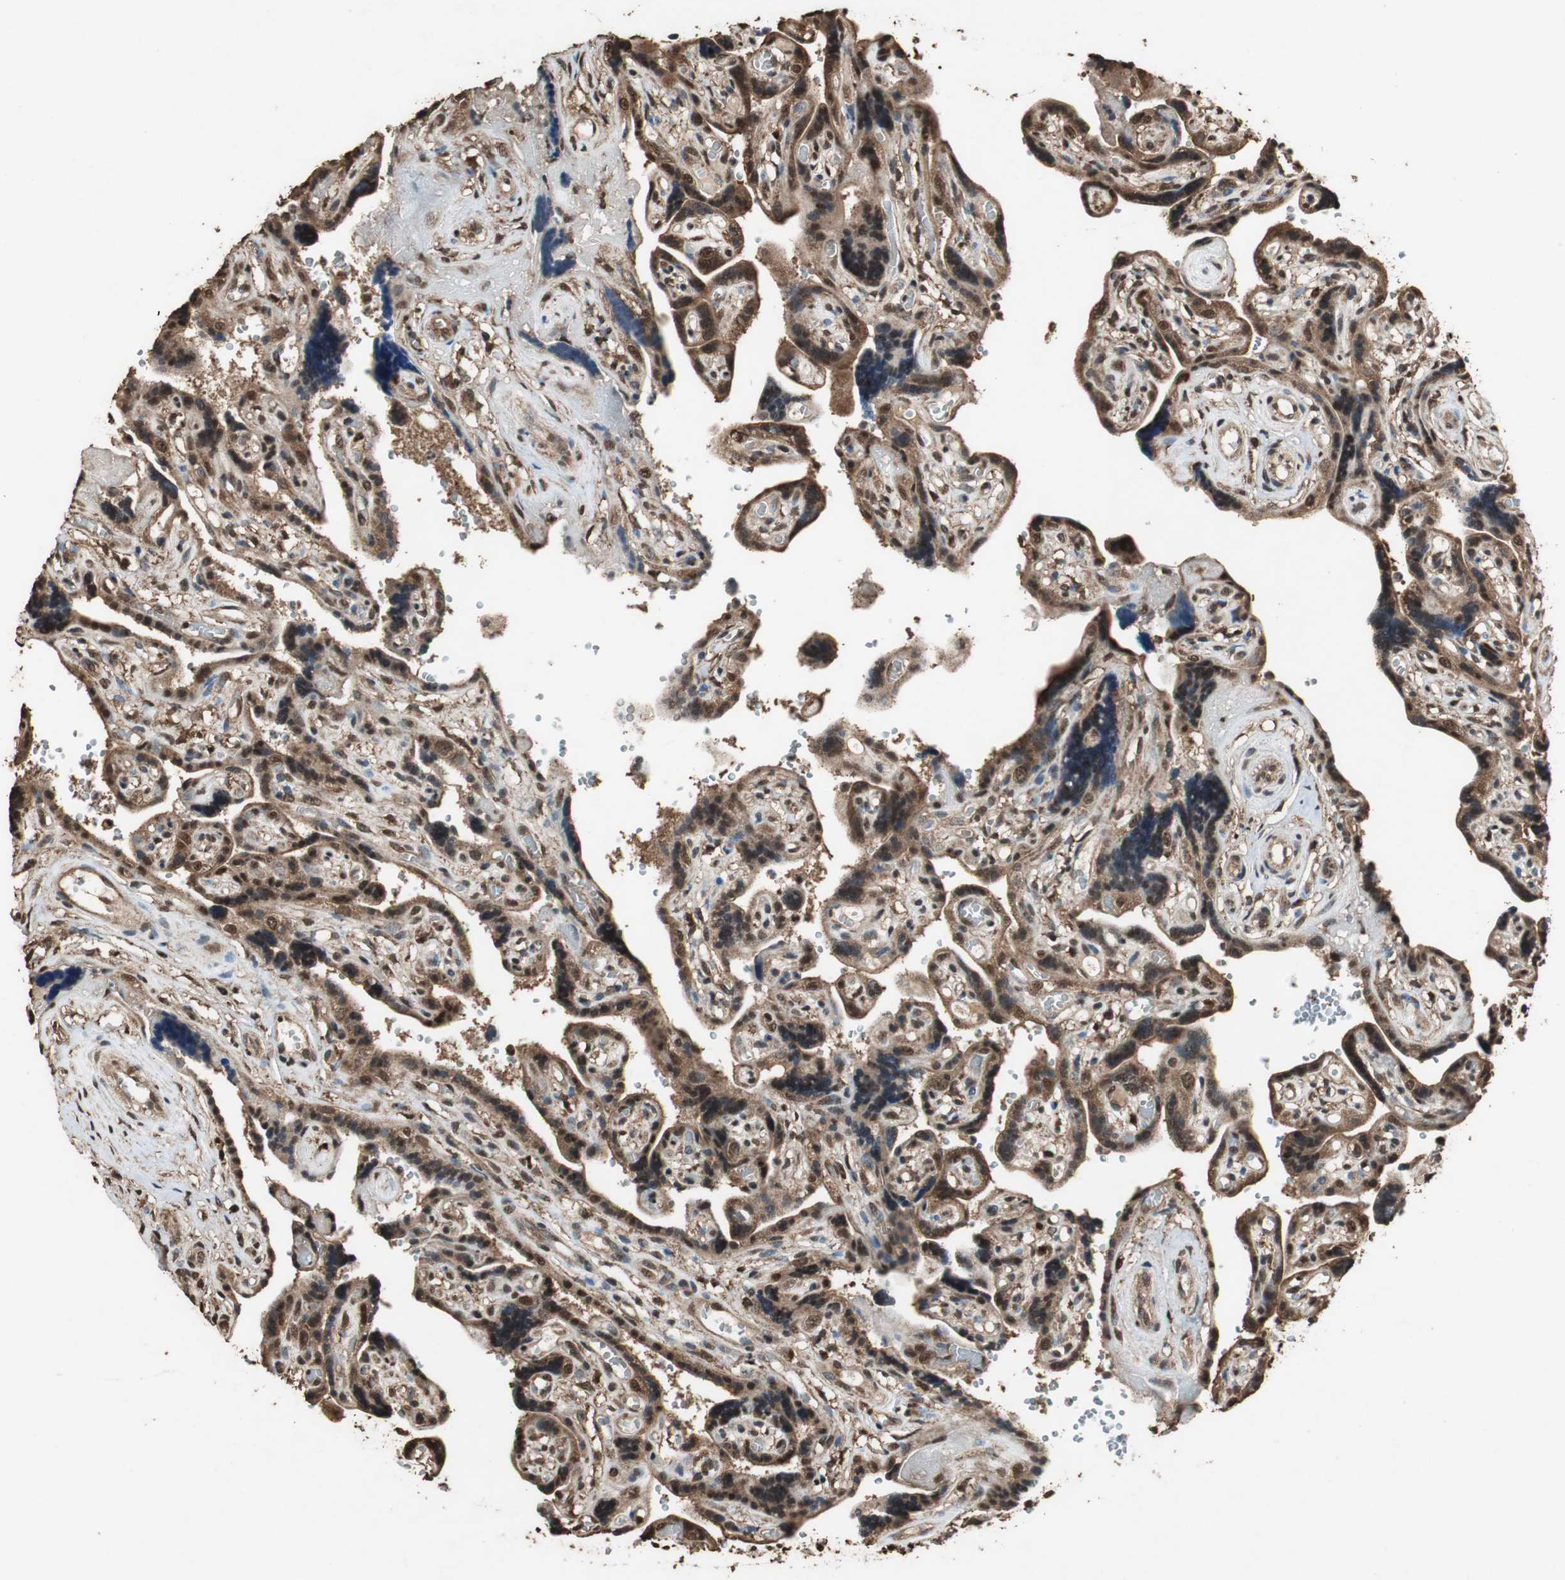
{"staining": {"intensity": "strong", "quantity": ">75%", "location": "cytoplasmic/membranous,nuclear"}, "tissue": "placenta", "cell_type": "Decidual cells", "image_type": "normal", "snomed": [{"axis": "morphology", "description": "Normal tissue, NOS"}, {"axis": "topography", "description": "Placenta"}], "caption": "Immunohistochemistry (IHC) staining of benign placenta, which shows high levels of strong cytoplasmic/membranous,nuclear positivity in approximately >75% of decidual cells indicating strong cytoplasmic/membranous,nuclear protein staining. The staining was performed using DAB (brown) for protein detection and nuclei were counterstained in hematoxylin (blue).", "gene": "PPP1R13B", "patient": {"sex": "female", "age": 30}}